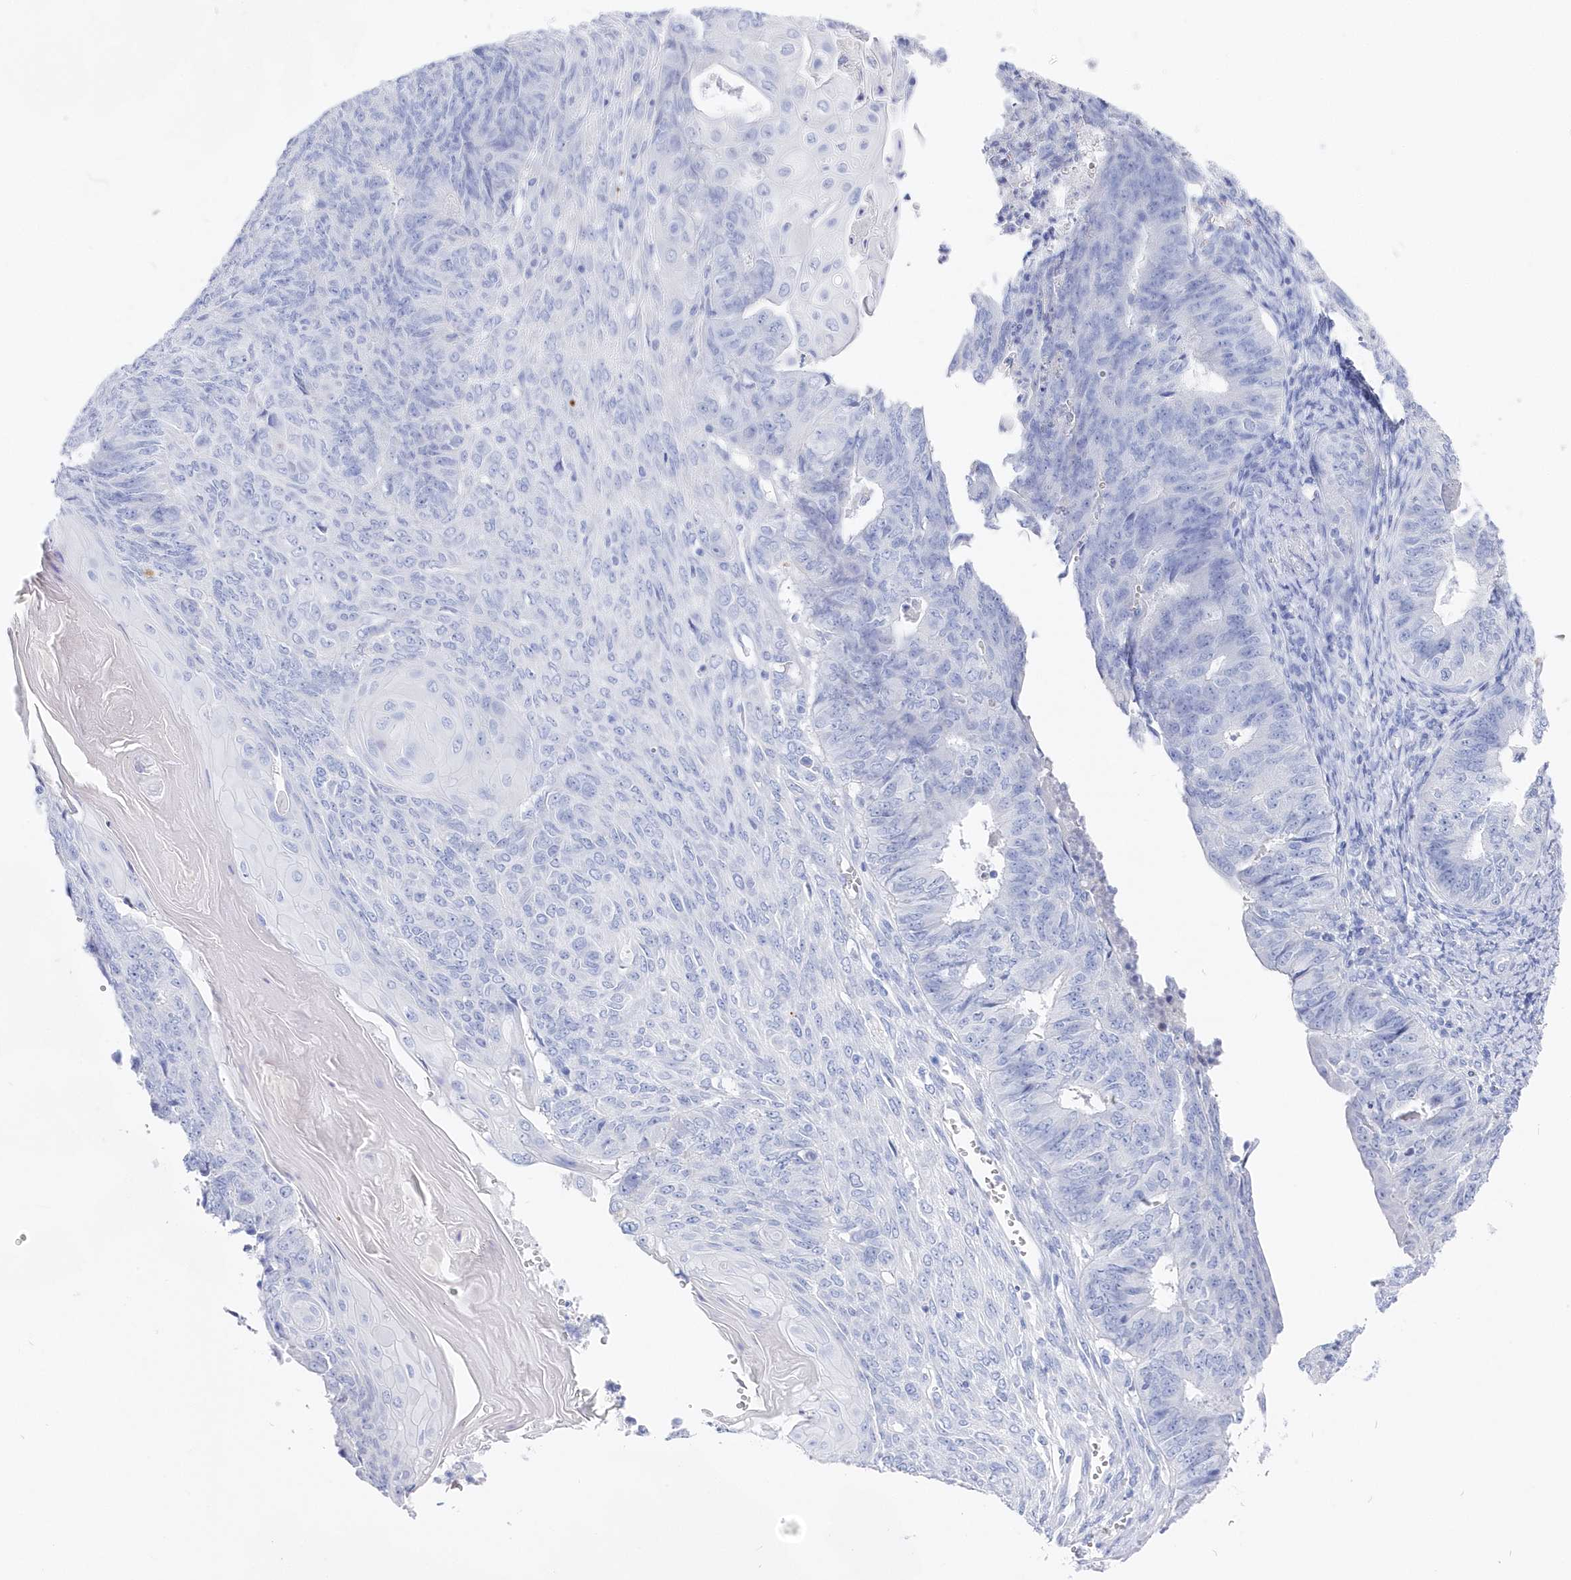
{"staining": {"intensity": "negative", "quantity": "none", "location": "none"}, "tissue": "endometrial cancer", "cell_type": "Tumor cells", "image_type": "cancer", "snomed": [{"axis": "morphology", "description": "Adenocarcinoma, NOS"}, {"axis": "topography", "description": "Endometrium"}], "caption": "Immunohistochemical staining of human endometrial cancer (adenocarcinoma) reveals no significant expression in tumor cells. (DAB immunohistochemistry (IHC) visualized using brightfield microscopy, high magnification).", "gene": "CSNK1G2", "patient": {"sex": "female", "age": 32}}